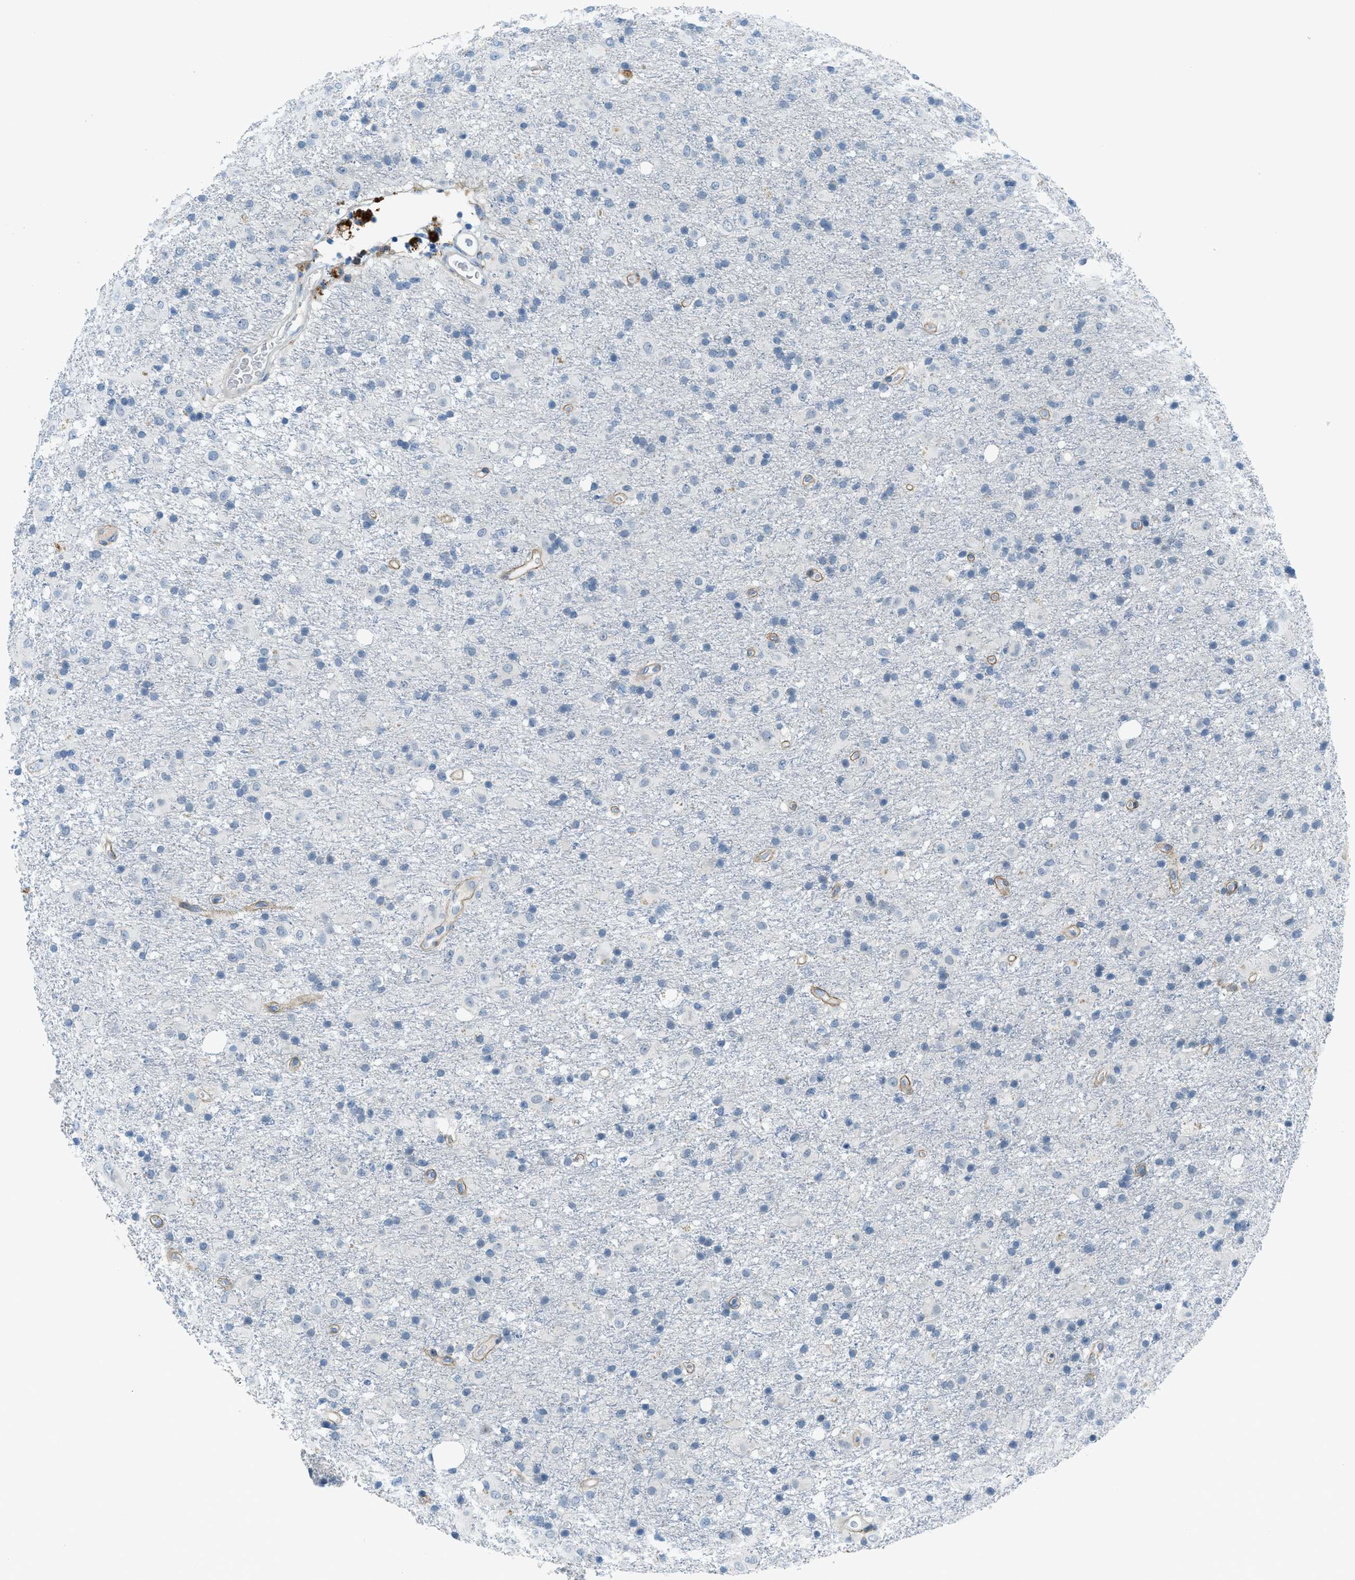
{"staining": {"intensity": "negative", "quantity": "none", "location": "none"}, "tissue": "glioma", "cell_type": "Tumor cells", "image_type": "cancer", "snomed": [{"axis": "morphology", "description": "Glioma, malignant, Low grade"}, {"axis": "topography", "description": "Brain"}], "caption": "IHC histopathology image of neoplastic tissue: glioma stained with DAB shows no significant protein staining in tumor cells.", "gene": "KLHL8", "patient": {"sex": "male", "age": 65}}